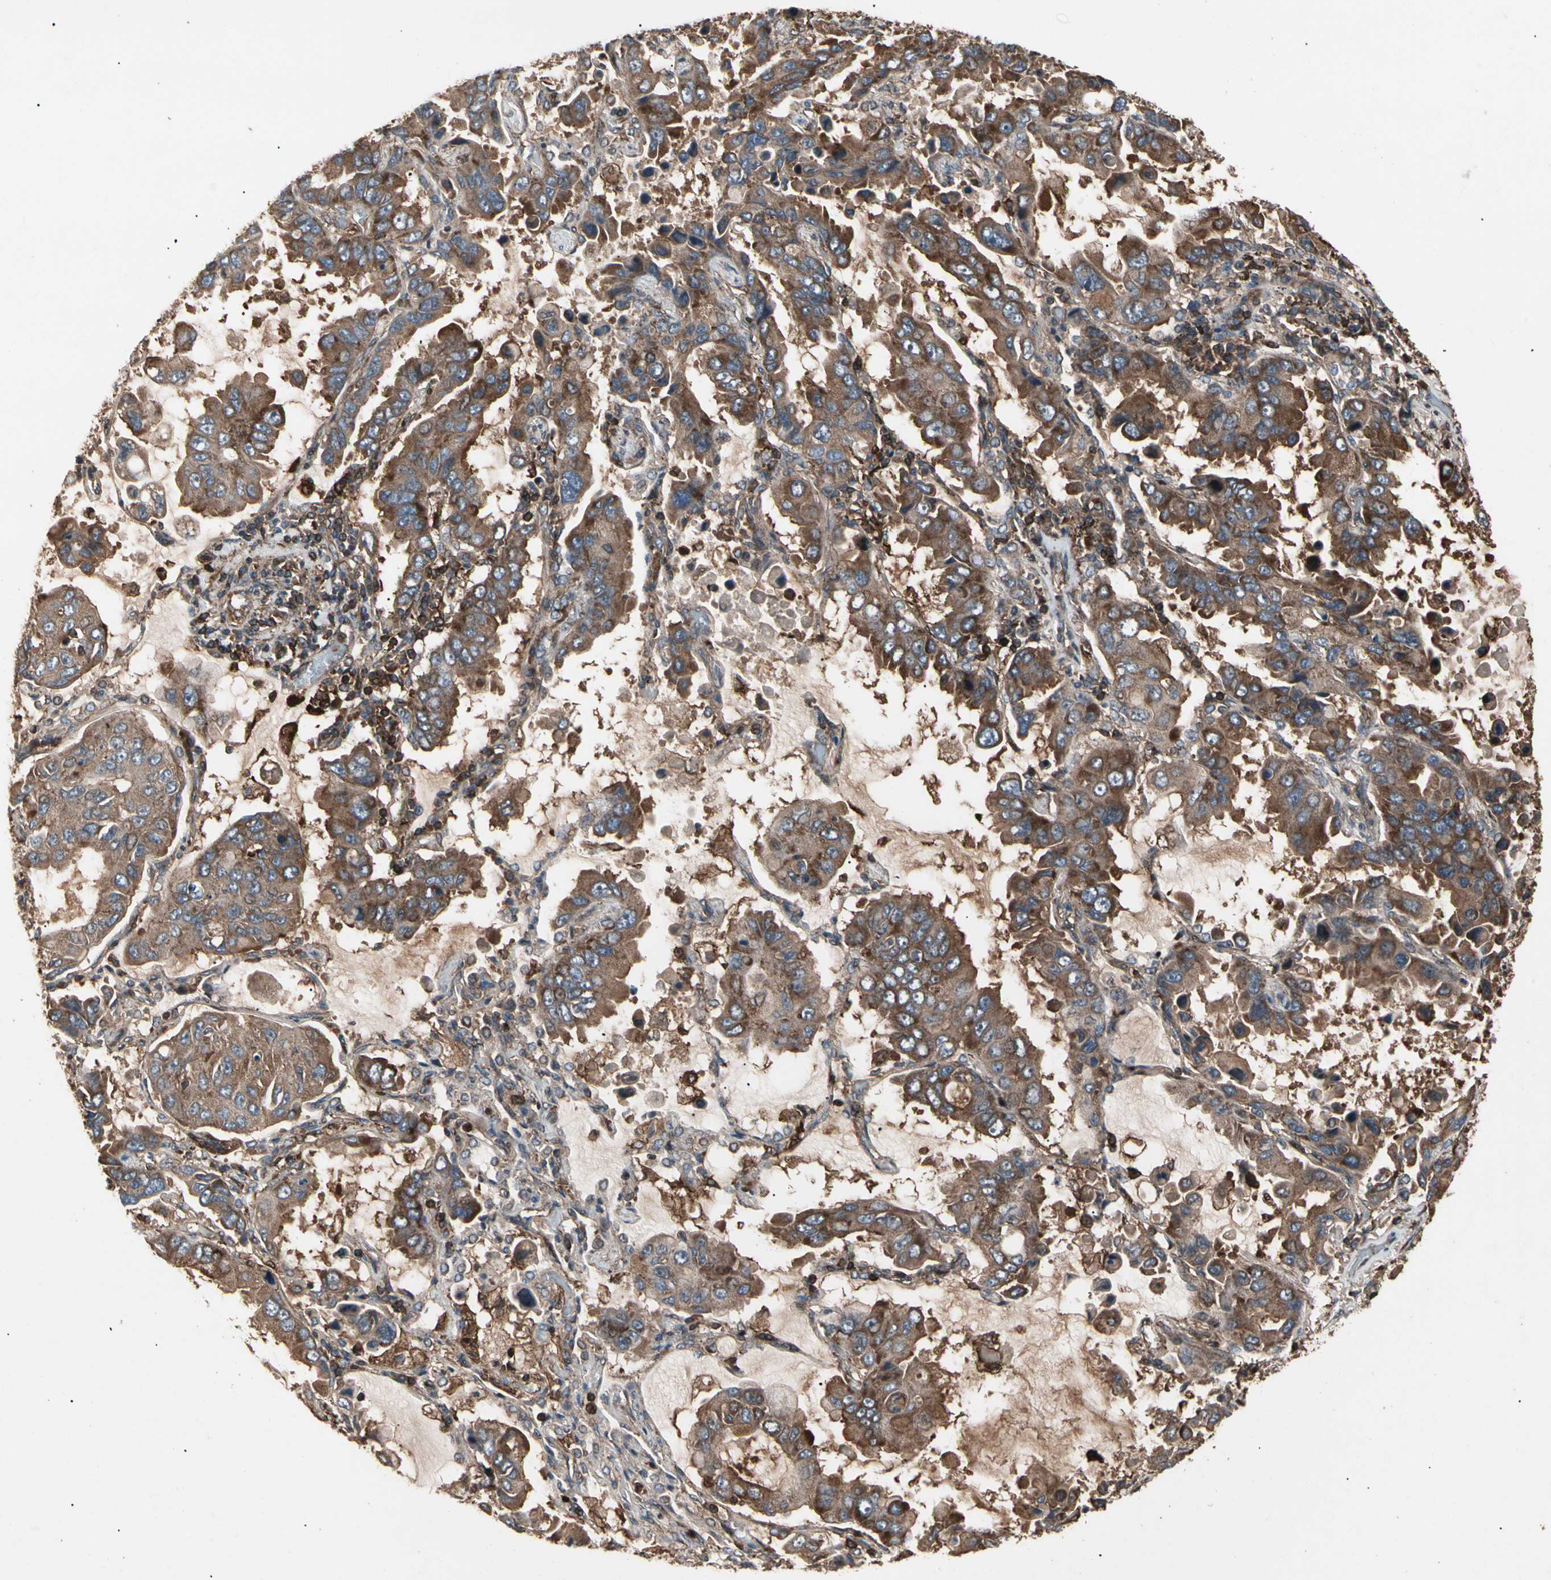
{"staining": {"intensity": "moderate", "quantity": ">75%", "location": "cytoplasmic/membranous"}, "tissue": "lung cancer", "cell_type": "Tumor cells", "image_type": "cancer", "snomed": [{"axis": "morphology", "description": "Adenocarcinoma, NOS"}, {"axis": "topography", "description": "Lung"}], "caption": "Lung adenocarcinoma was stained to show a protein in brown. There is medium levels of moderate cytoplasmic/membranous staining in about >75% of tumor cells.", "gene": "AGBL2", "patient": {"sex": "male", "age": 64}}